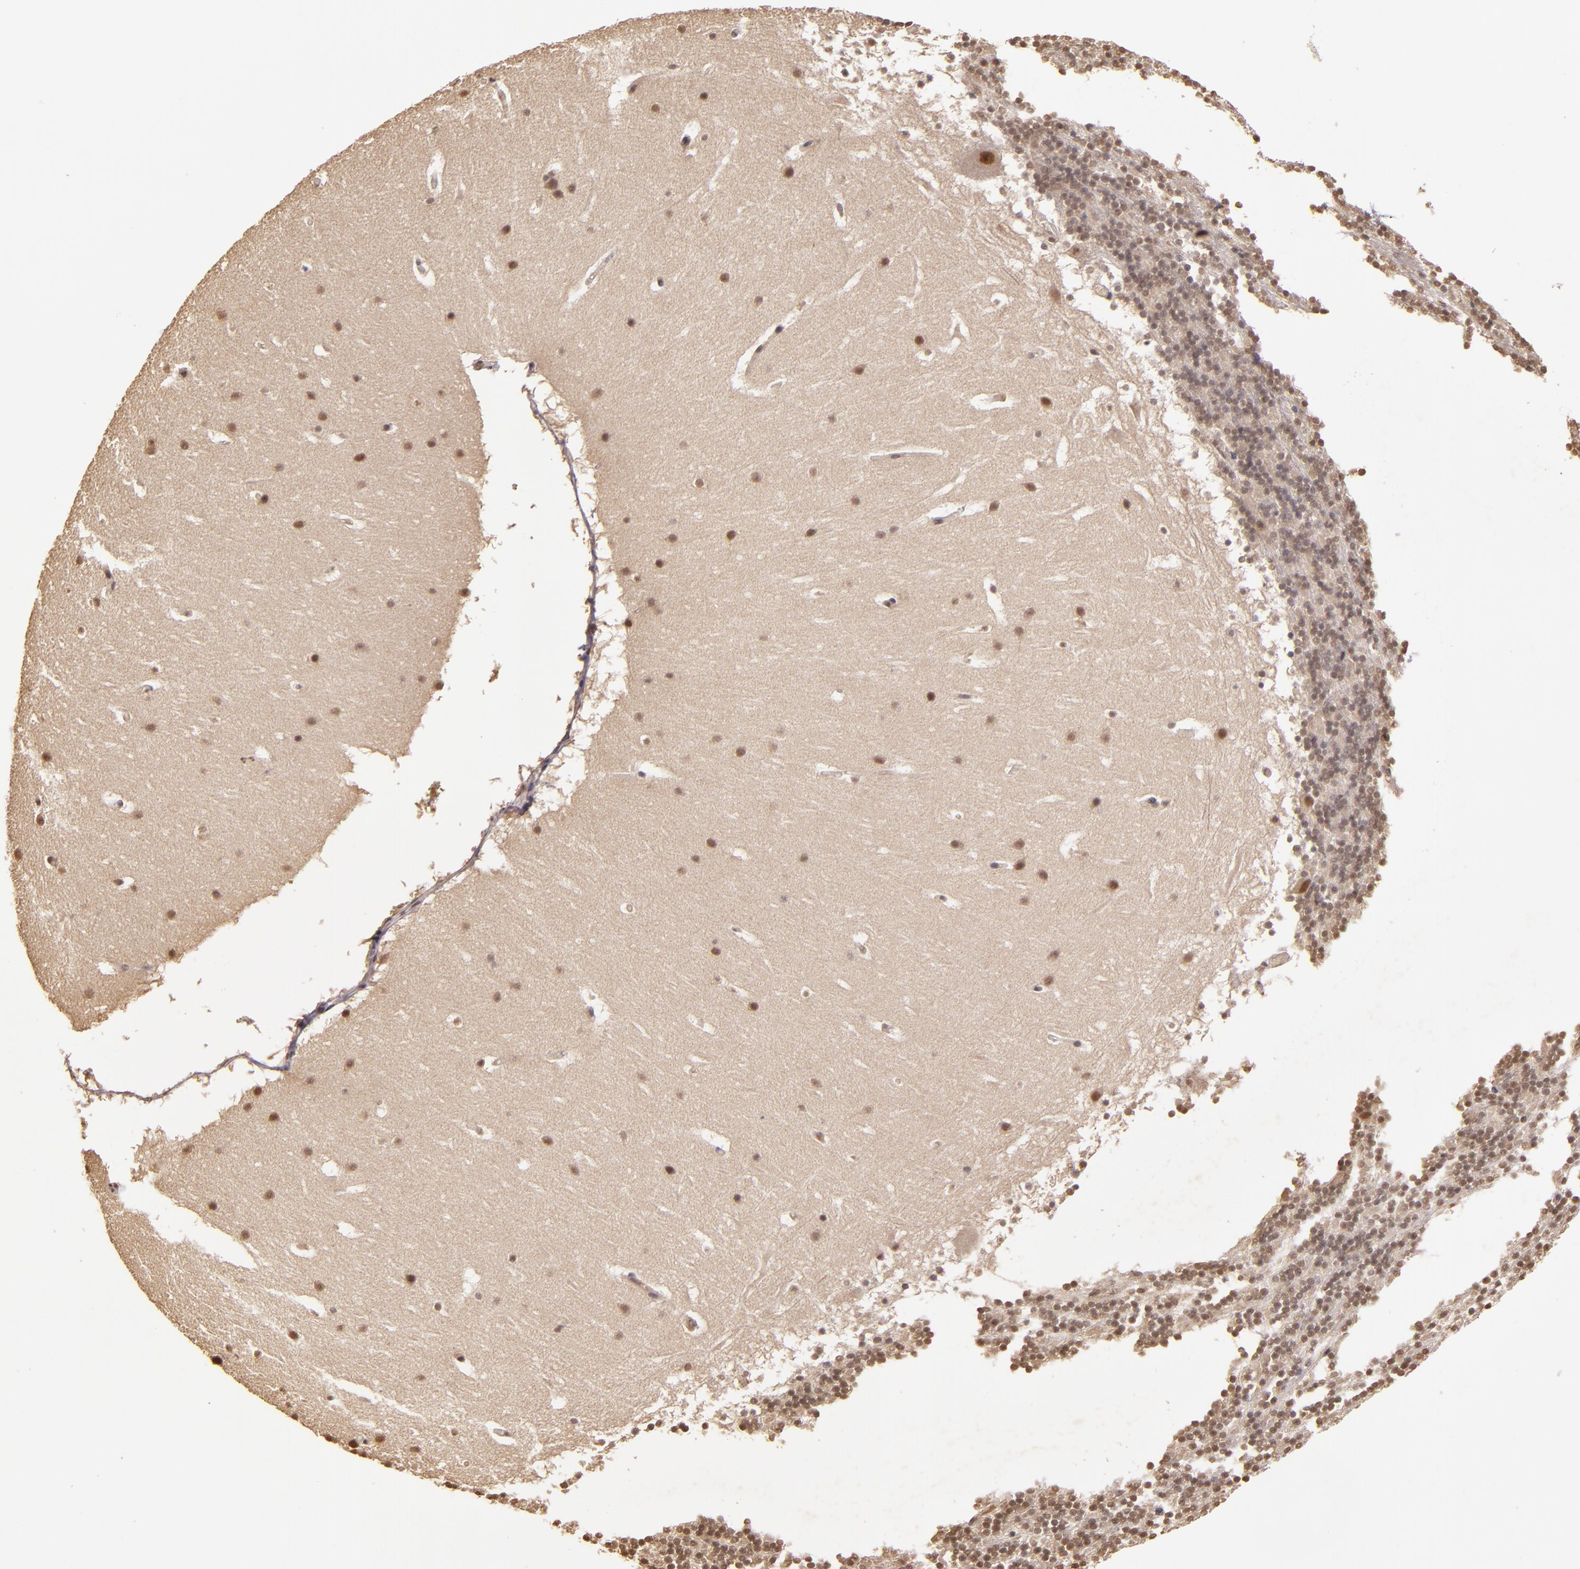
{"staining": {"intensity": "weak", "quantity": ">75%", "location": "cytoplasmic/membranous"}, "tissue": "cerebellum", "cell_type": "Cells in granular layer", "image_type": "normal", "snomed": [{"axis": "morphology", "description": "Normal tissue, NOS"}, {"axis": "topography", "description": "Cerebellum"}], "caption": "A brown stain highlights weak cytoplasmic/membranous positivity of a protein in cells in granular layer of benign human cerebellum.", "gene": "CUL1", "patient": {"sex": "male", "age": 45}}